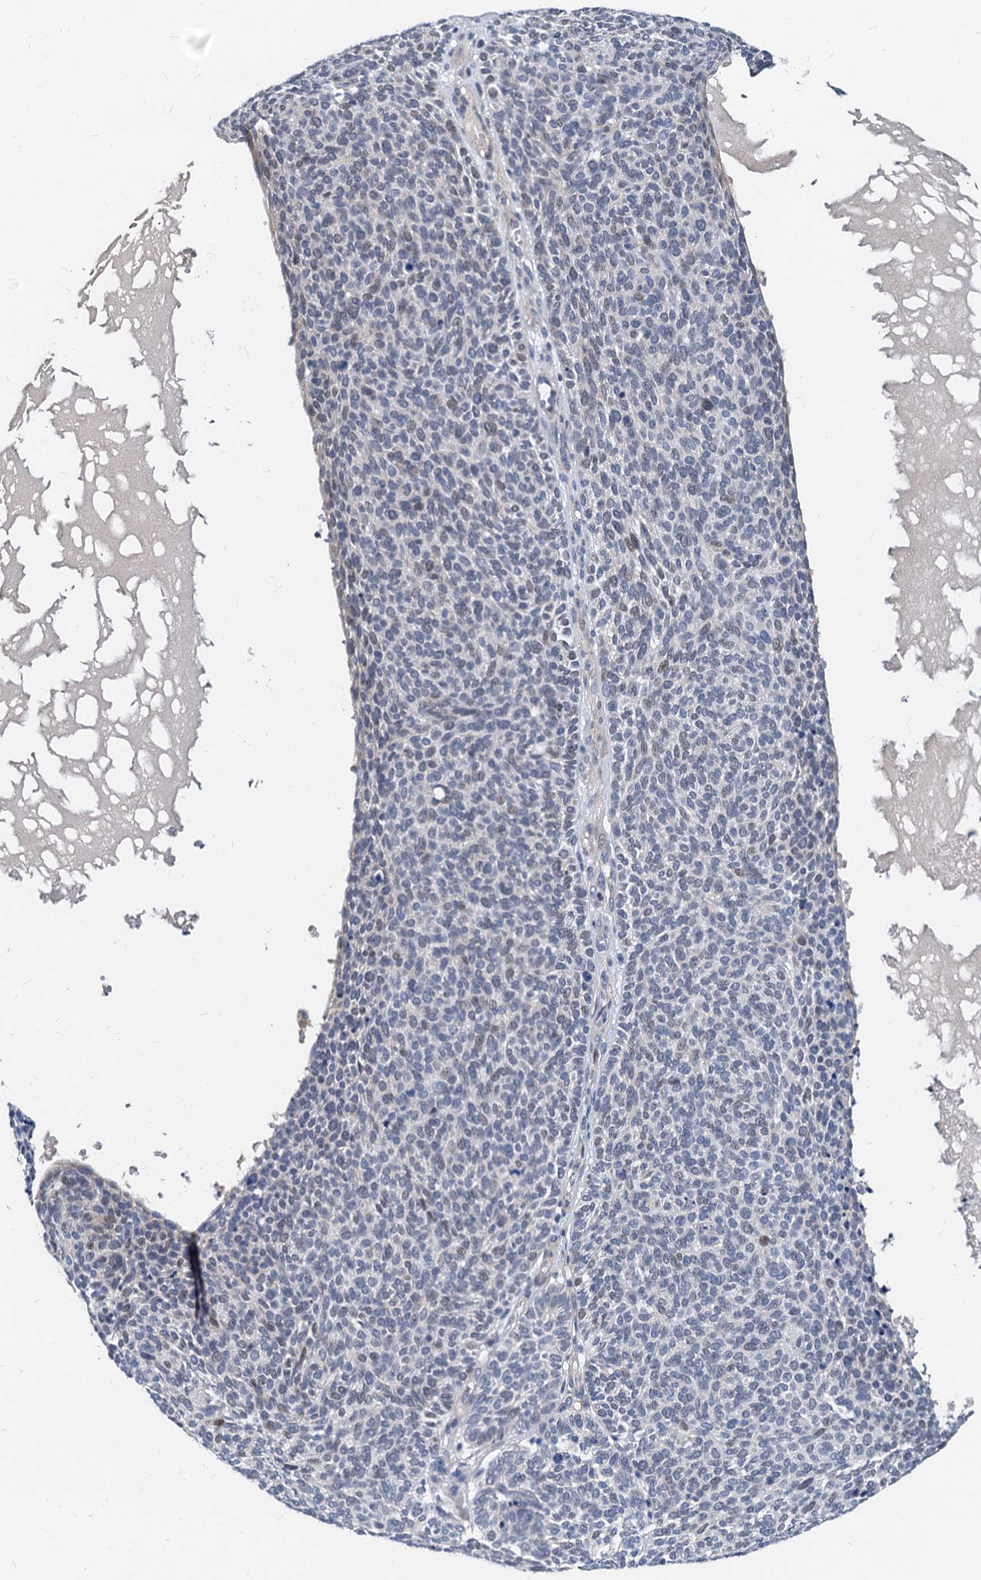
{"staining": {"intensity": "negative", "quantity": "none", "location": "none"}, "tissue": "skin cancer", "cell_type": "Tumor cells", "image_type": "cancer", "snomed": [{"axis": "morphology", "description": "Squamous cell carcinoma, NOS"}, {"axis": "topography", "description": "Skin"}], "caption": "The photomicrograph demonstrates no significant expression in tumor cells of skin cancer. (Stains: DAB immunohistochemistry with hematoxylin counter stain, Microscopy: brightfield microscopy at high magnification).", "gene": "HSF2", "patient": {"sex": "female", "age": 90}}